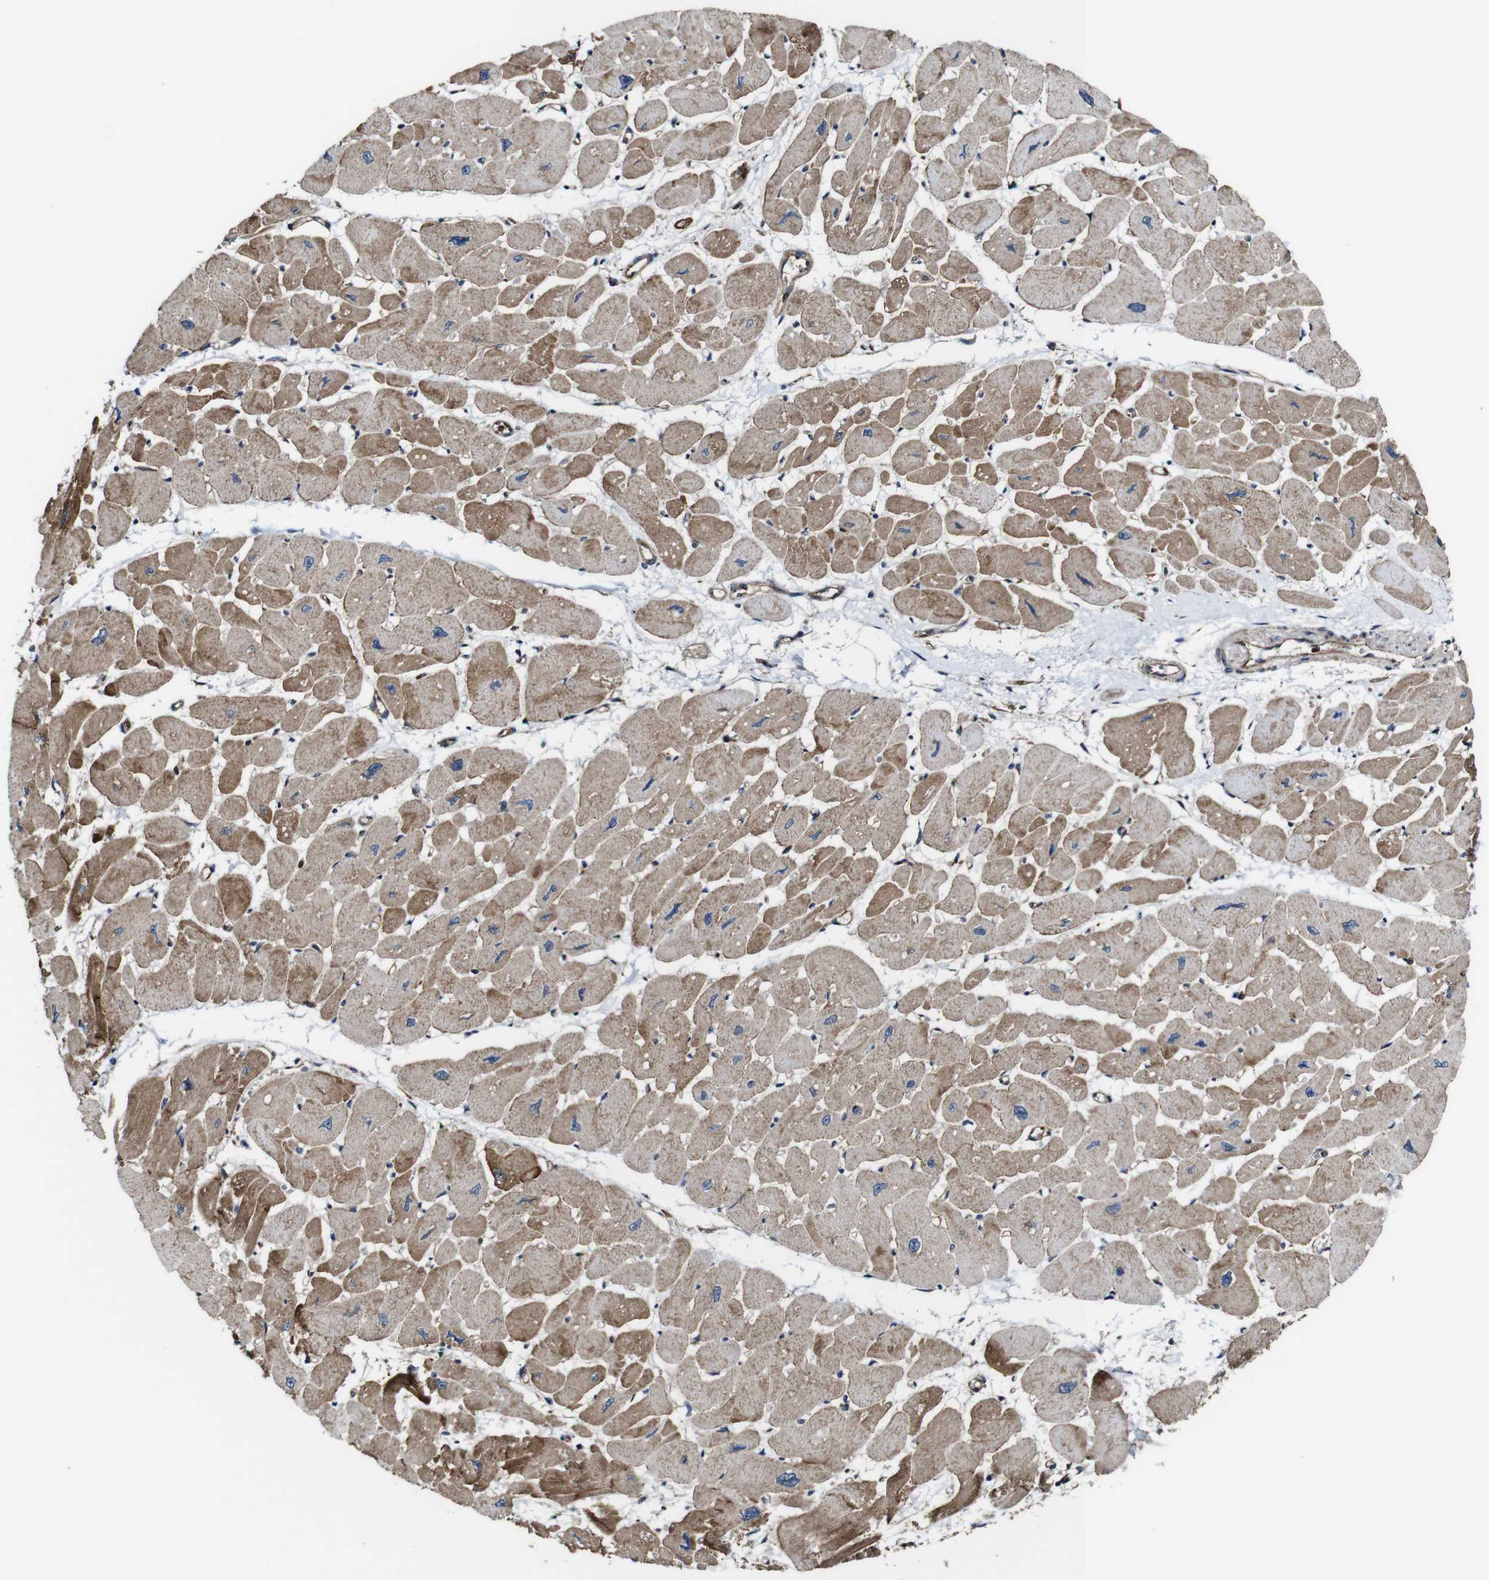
{"staining": {"intensity": "moderate", "quantity": ">75%", "location": "cytoplasmic/membranous"}, "tissue": "heart muscle", "cell_type": "Cardiomyocytes", "image_type": "normal", "snomed": [{"axis": "morphology", "description": "Normal tissue, NOS"}, {"axis": "topography", "description": "Heart"}], "caption": "Protein staining by immunohistochemistry shows moderate cytoplasmic/membranous positivity in about >75% of cardiomyocytes in normal heart muscle.", "gene": "TNIK", "patient": {"sex": "female", "age": 54}}